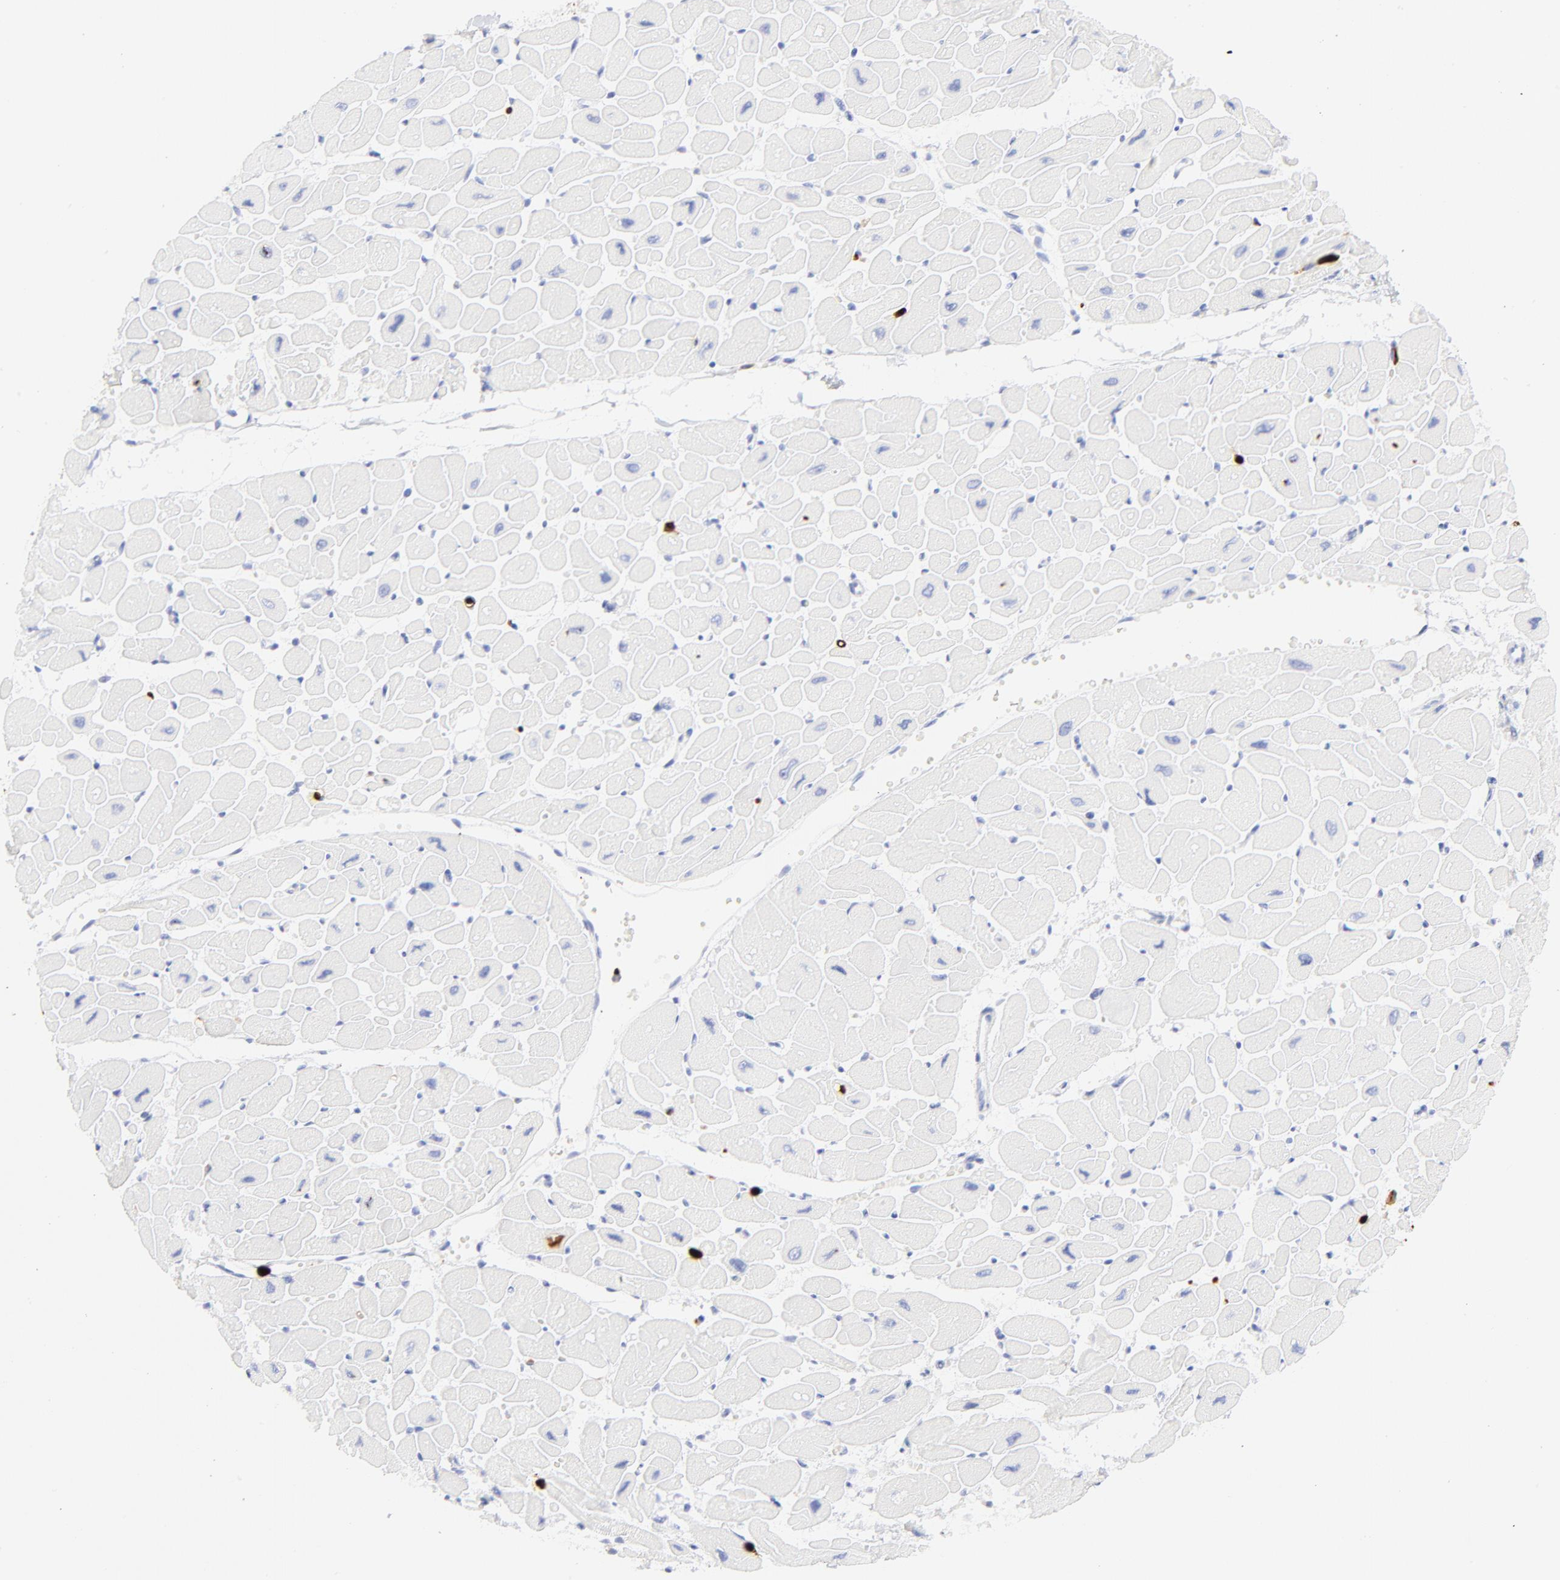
{"staining": {"intensity": "negative", "quantity": "none", "location": "none"}, "tissue": "heart muscle", "cell_type": "Cardiomyocytes", "image_type": "normal", "snomed": [{"axis": "morphology", "description": "Normal tissue, NOS"}, {"axis": "topography", "description": "Heart"}], "caption": "The IHC image has no significant expression in cardiomyocytes of heart muscle.", "gene": "S100A12", "patient": {"sex": "female", "age": 54}}